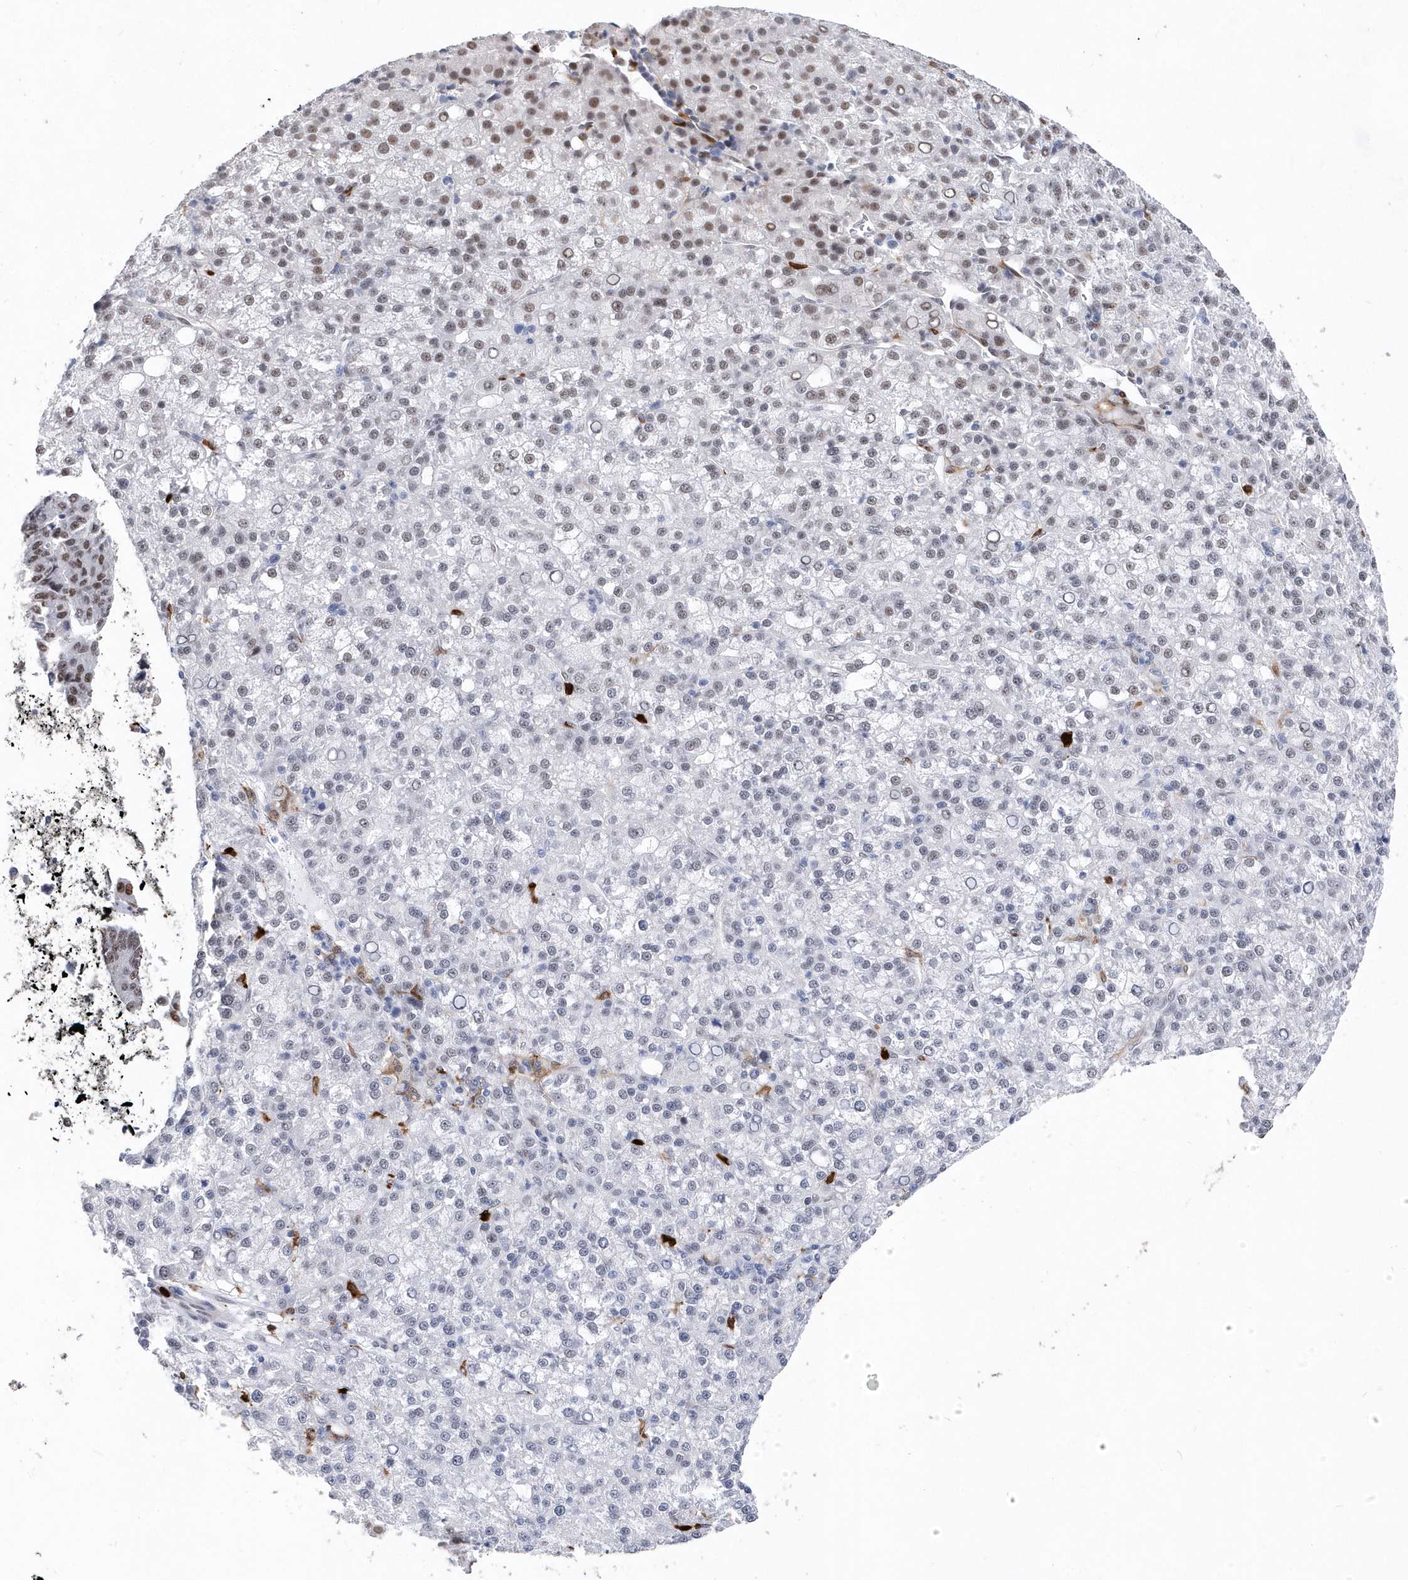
{"staining": {"intensity": "moderate", "quantity": "<25%", "location": "nuclear"}, "tissue": "liver cancer", "cell_type": "Tumor cells", "image_type": "cancer", "snomed": [{"axis": "morphology", "description": "Carcinoma, Hepatocellular, NOS"}, {"axis": "topography", "description": "Liver"}], "caption": "Approximately <25% of tumor cells in human liver hepatocellular carcinoma display moderate nuclear protein staining as visualized by brown immunohistochemical staining.", "gene": "RPP30", "patient": {"sex": "female", "age": 58}}